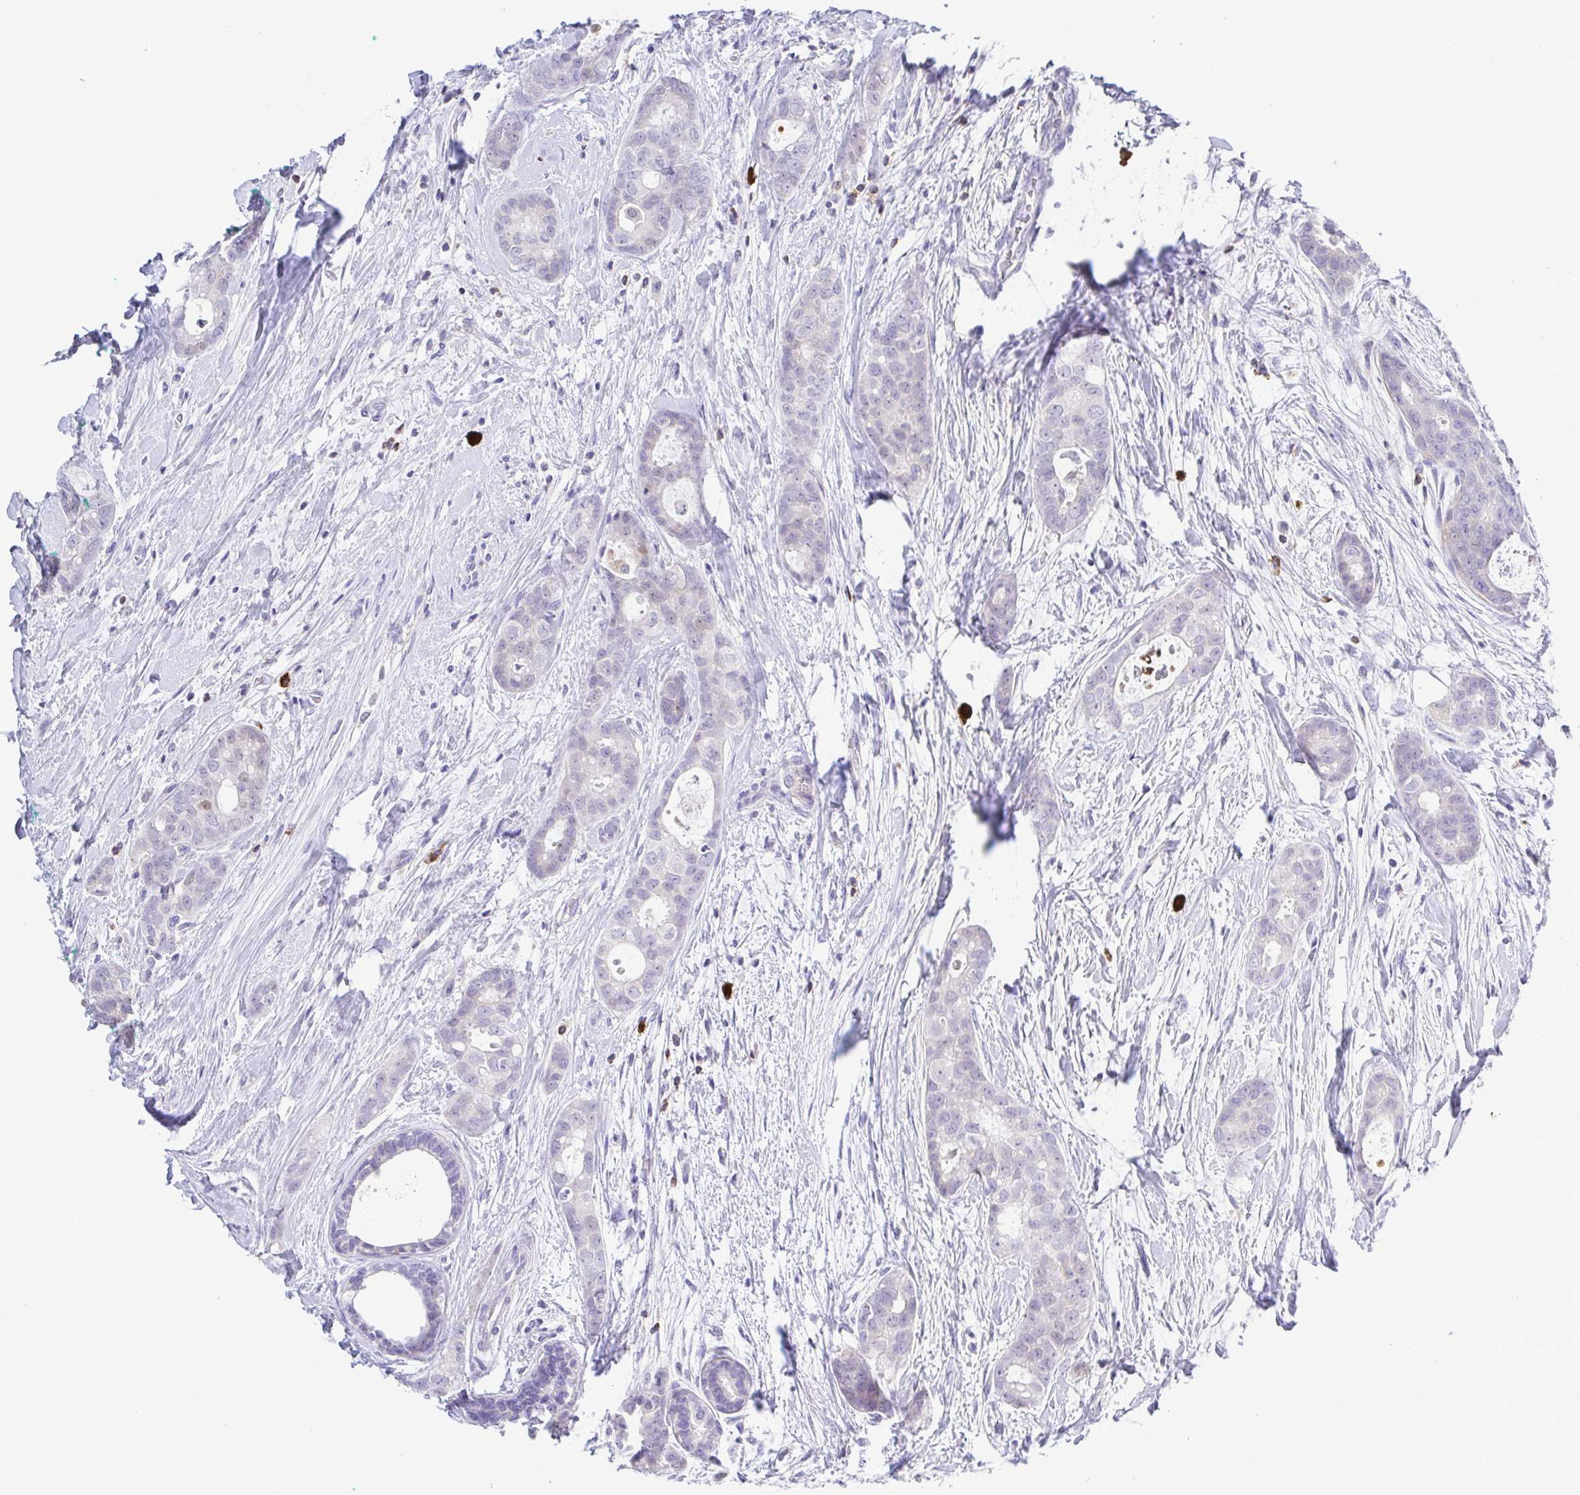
{"staining": {"intensity": "negative", "quantity": "none", "location": "none"}, "tissue": "breast cancer", "cell_type": "Tumor cells", "image_type": "cancer", "snomed": [{"axis": "morphology", "description": "Duct carcinoma"}, {"axis": "topography", "description": "Breast"}], "caption": "The photomicrograph demonstrates no significant expression in tumor cells of breast cancer (invasive ductal carcinoma). (DAB (3,3'-diaminobenzidine) immunohistochemistry with hematoxylin counter stain).", "gene": "PGLYRP1", "patient": {"sex": "female", "age": 45}}